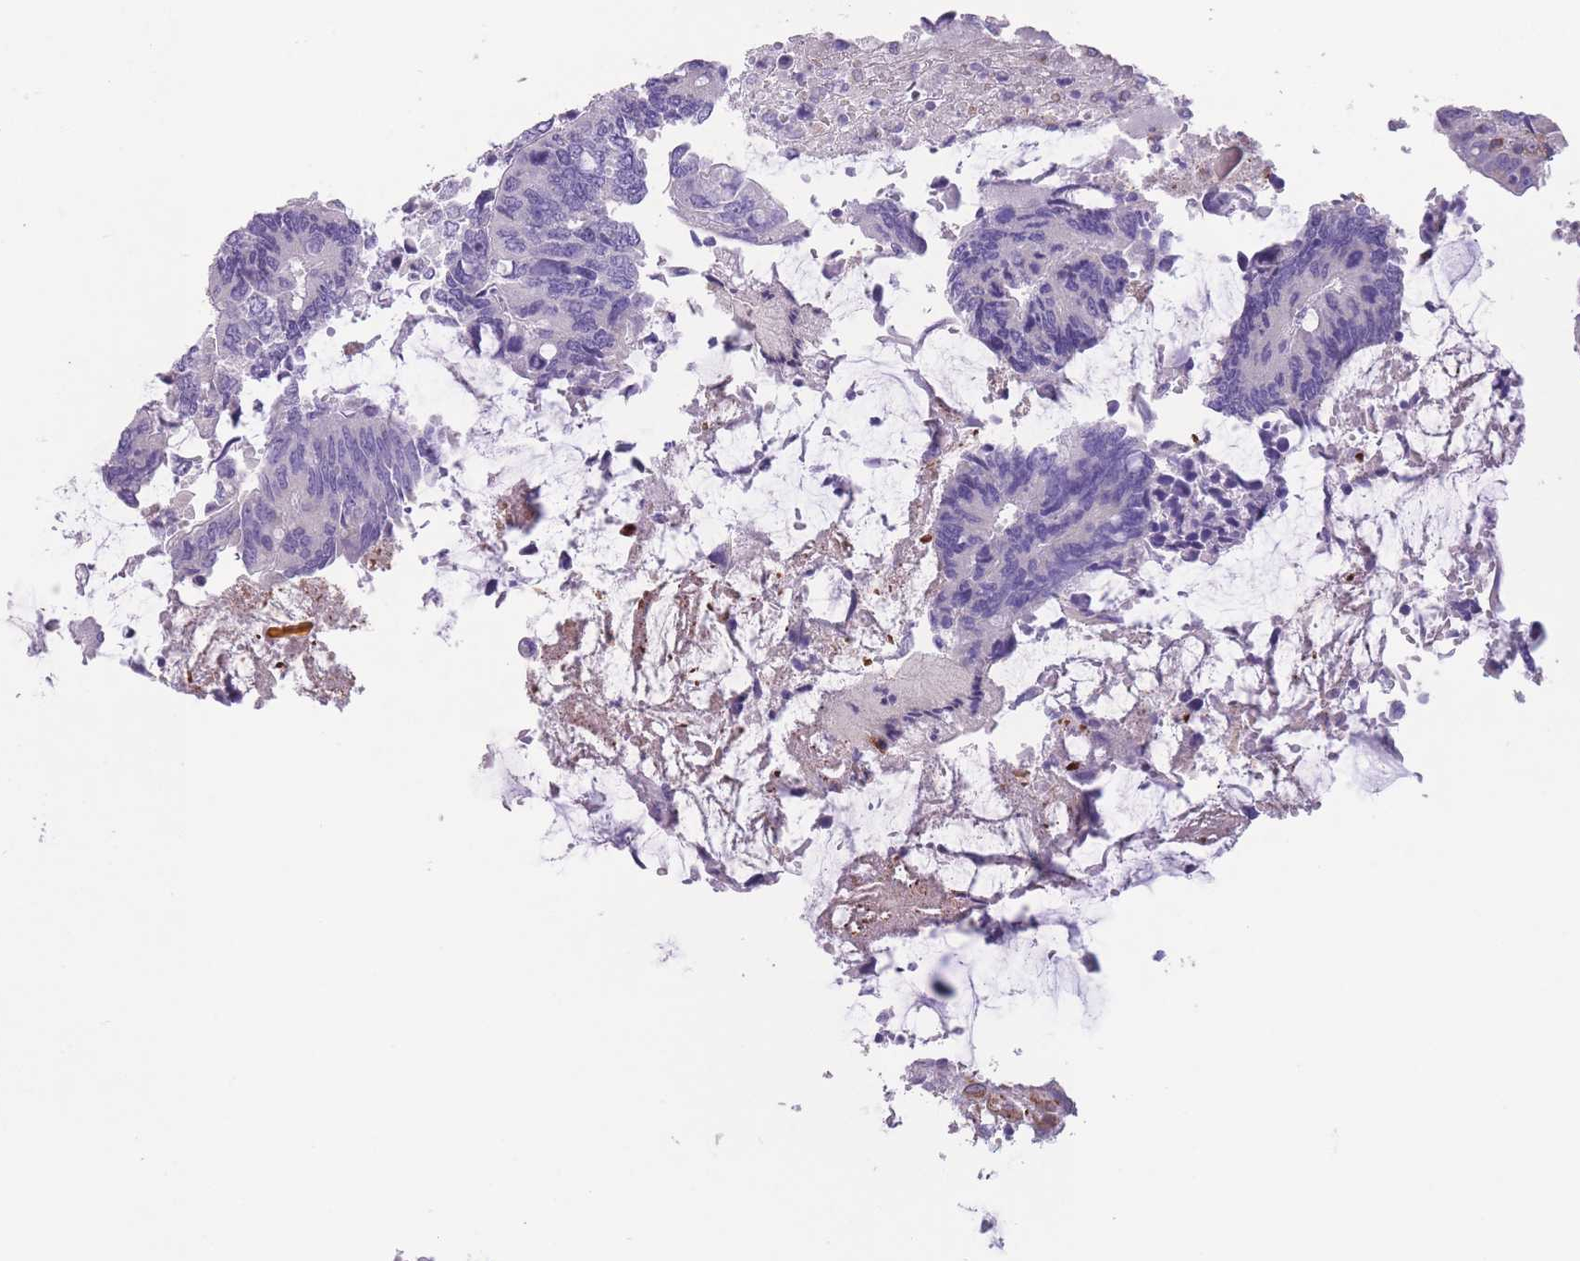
{"staining": {"intensity": "negative", "quantity": "none", "location": "none"}, "tissue": "colorectal cancer", "cell_type": "Tumor cells", "image_type": "cancer", "snomed": [{"axis": "morphology", "description": "Adenocarcinoma, NOS"}, {"axis": "topography", "description": "Colon"}], "caption": "High magnification brightfield microscopy of colorectal cancer (adenocarcinoma) stained with DAB (3,3'-diaminobenzidine) (brown) and counterstained with hematoxylin (blue): tumor cells show no significant positivity.", "gene": "PTCD1", "patient": {"sex": "male", "age": 87}}